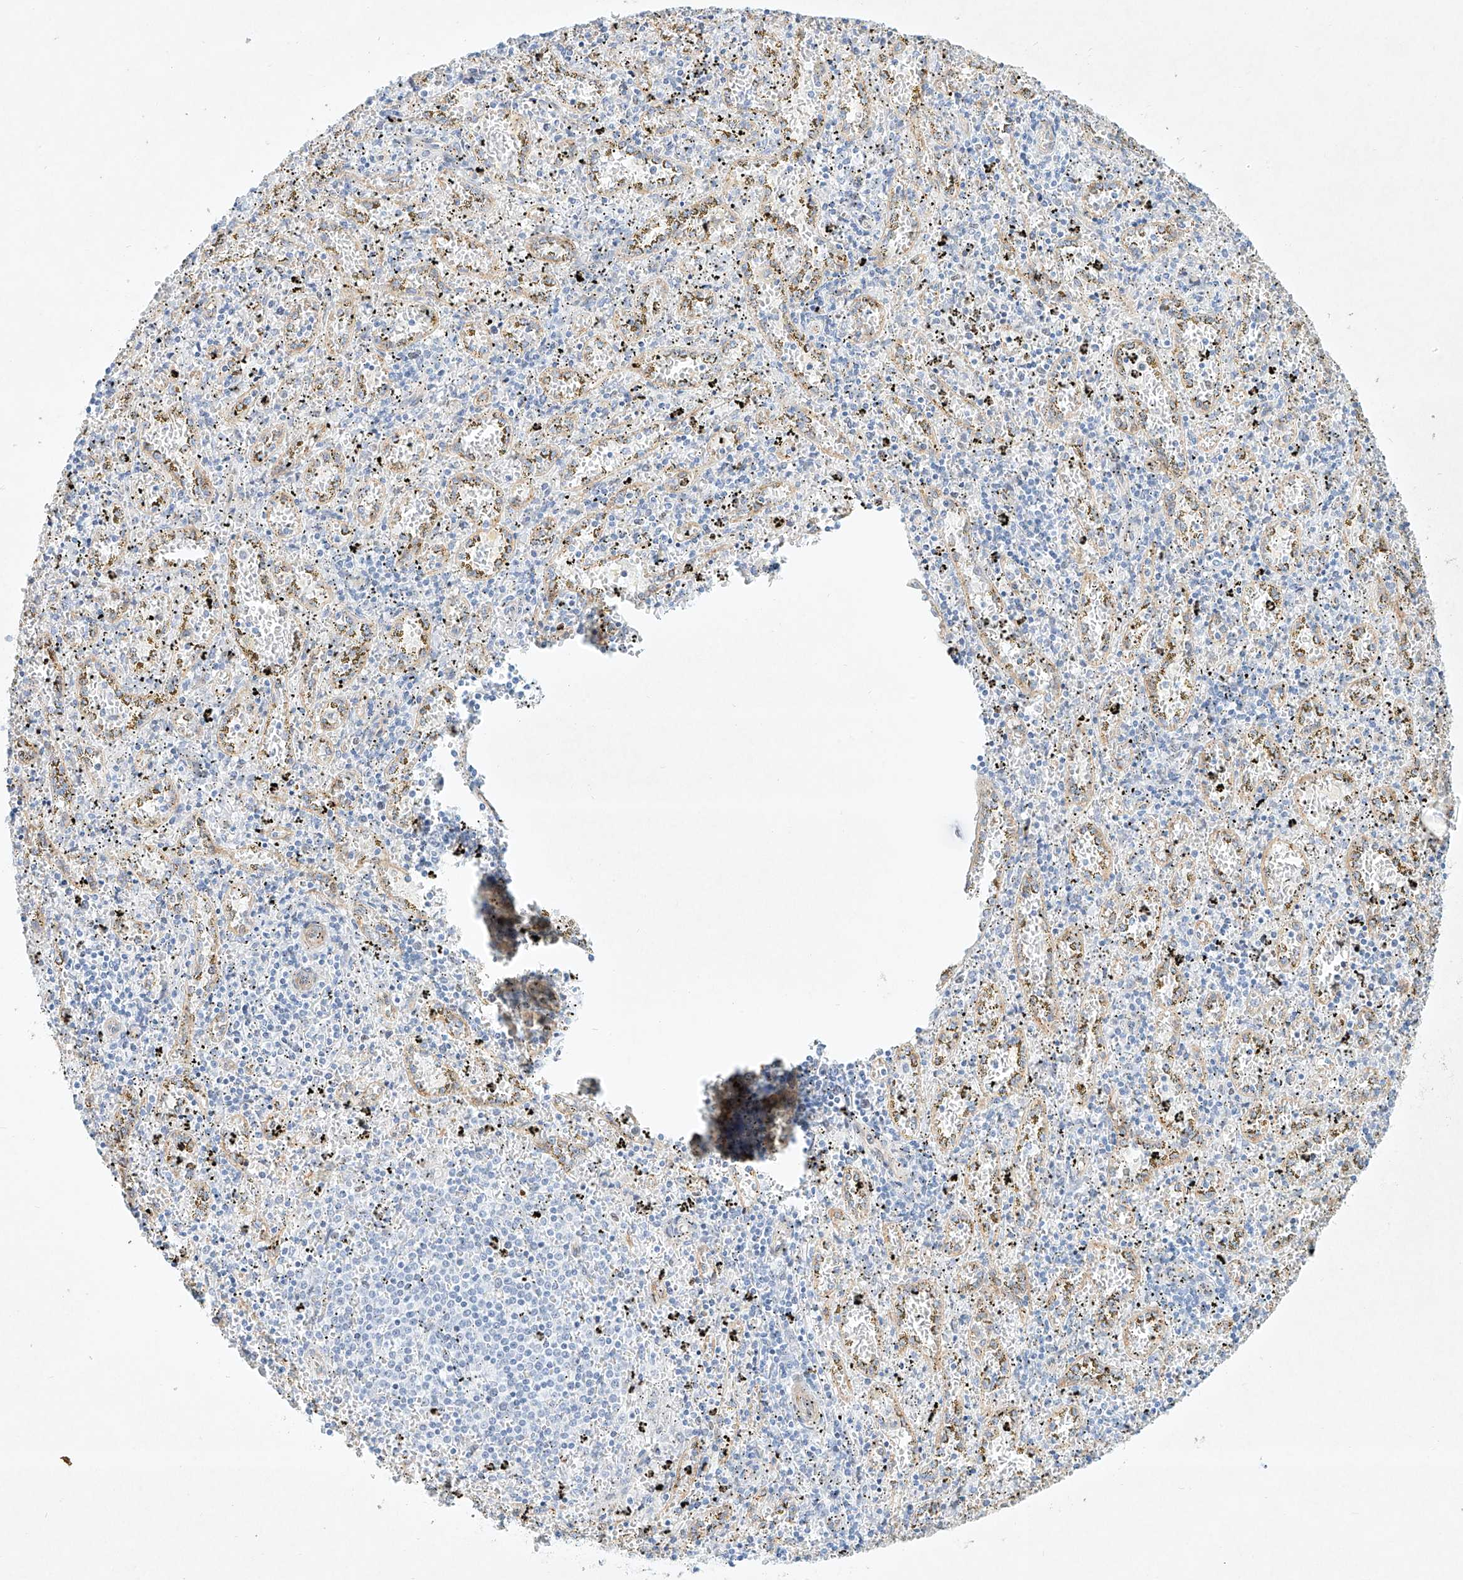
{"staining": {"intensity": "moderate", "quantity": "<25%", "location": "nuclear"}, "tissue": "spleen", "cell_type": "Cells in red pulp", "image_type": "normal", "snomed": [{"axis": "morphology", "description": "Normal tissue, NOS"}, {"axis": "topography", "description": "Spleen"}], "caption": "Immunohistochemical staining of normal human spleen exhibits moderate nuclear protein positivity in approximately <25% of cells in red pulp. (brown staining indicates protein expression, while blue staining denotes nuclei).", "gene": "REEP2", "patient": {"sex": "male", "age": 11}}